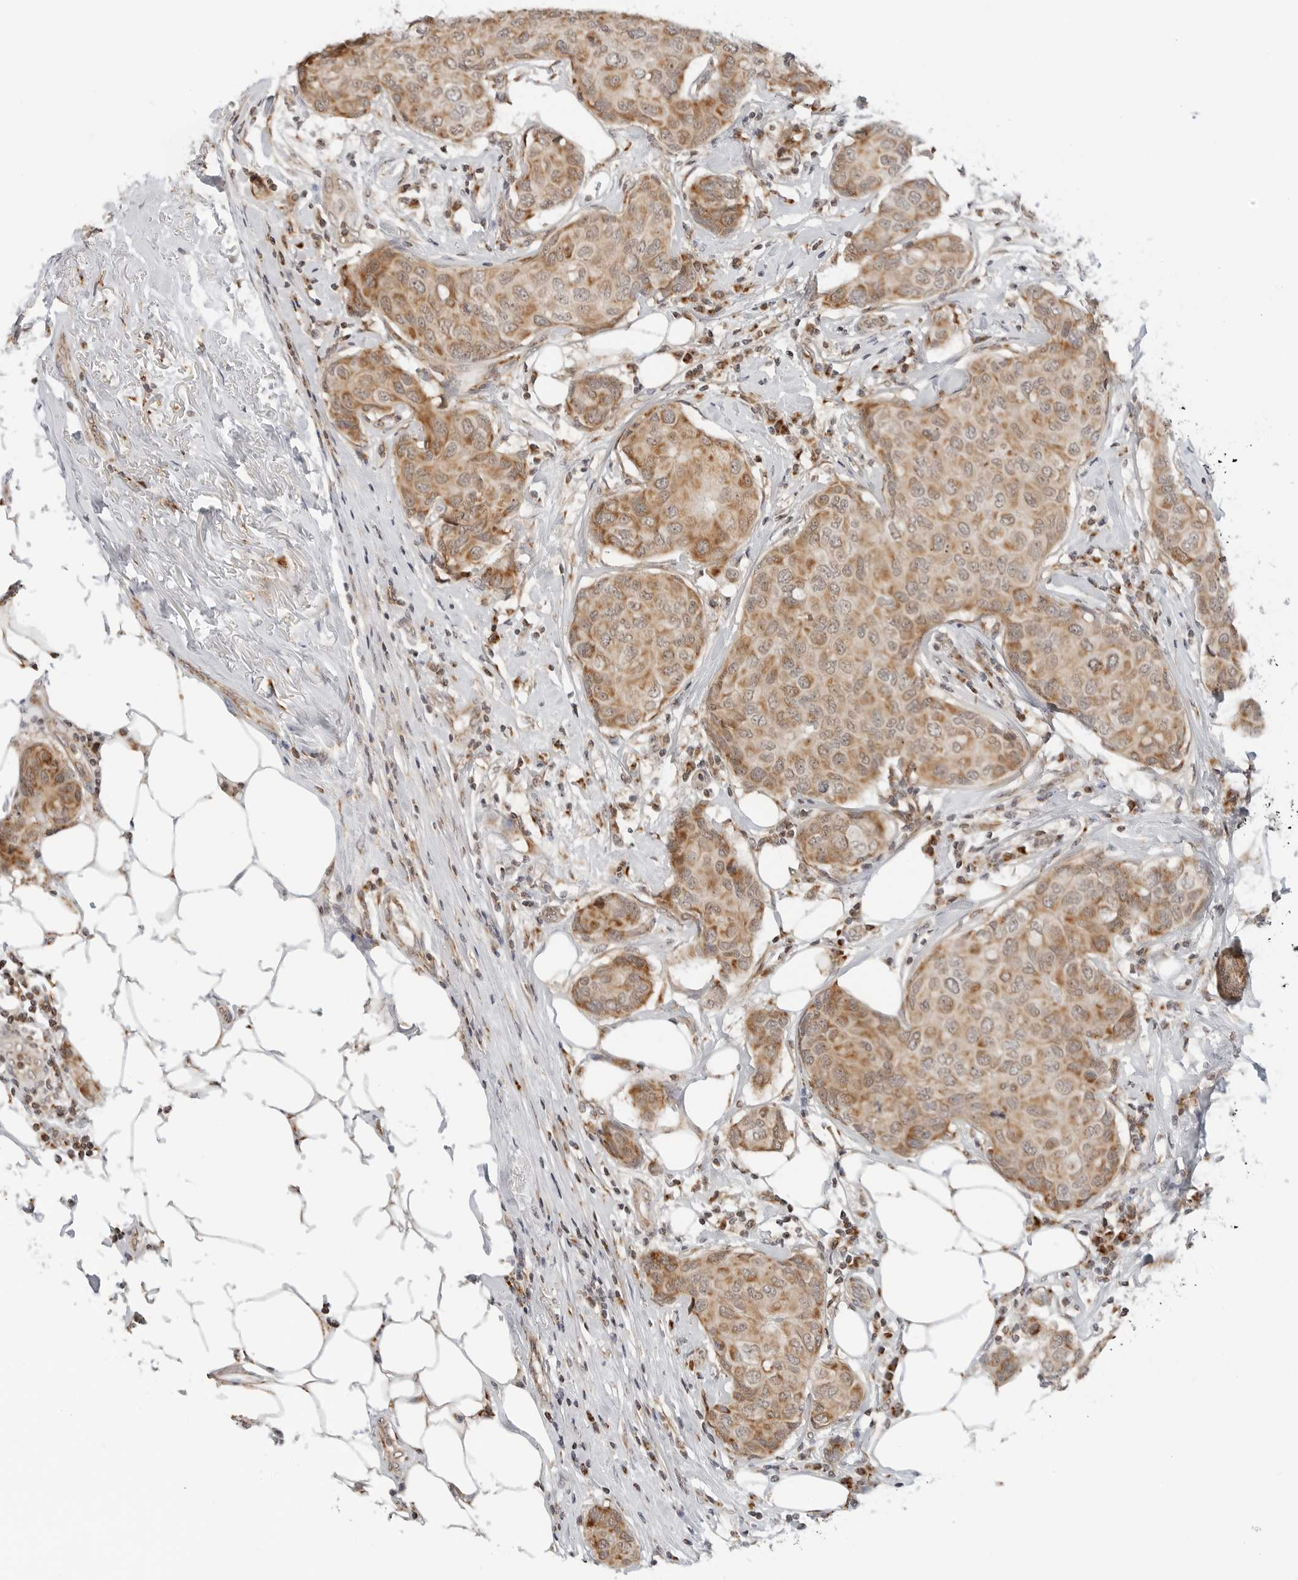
{"staining": {"intensity": "moderate", "quantity": ">75%", "location": "cytoplasmic/membranous"}, "tissue": "breast cancer", "cell_type": "Tumor cells", "image_type": "cancer", "snomed": [{"axis": "morphology", "description": "Duct carcinoma"}, {"axis": "topography", "description": "Breast"}], "caption": "An immunohistochemistry (IHC) micrograph of neoplastic tissue is shown. Protein staining in brown shows moderate cytoplasmic/membranous positivity in infiltrating ductal carcinoma (breast) within tumor cells.", "gene": "POLR3GL", "patient": {"sex": "female", "age": 80}}